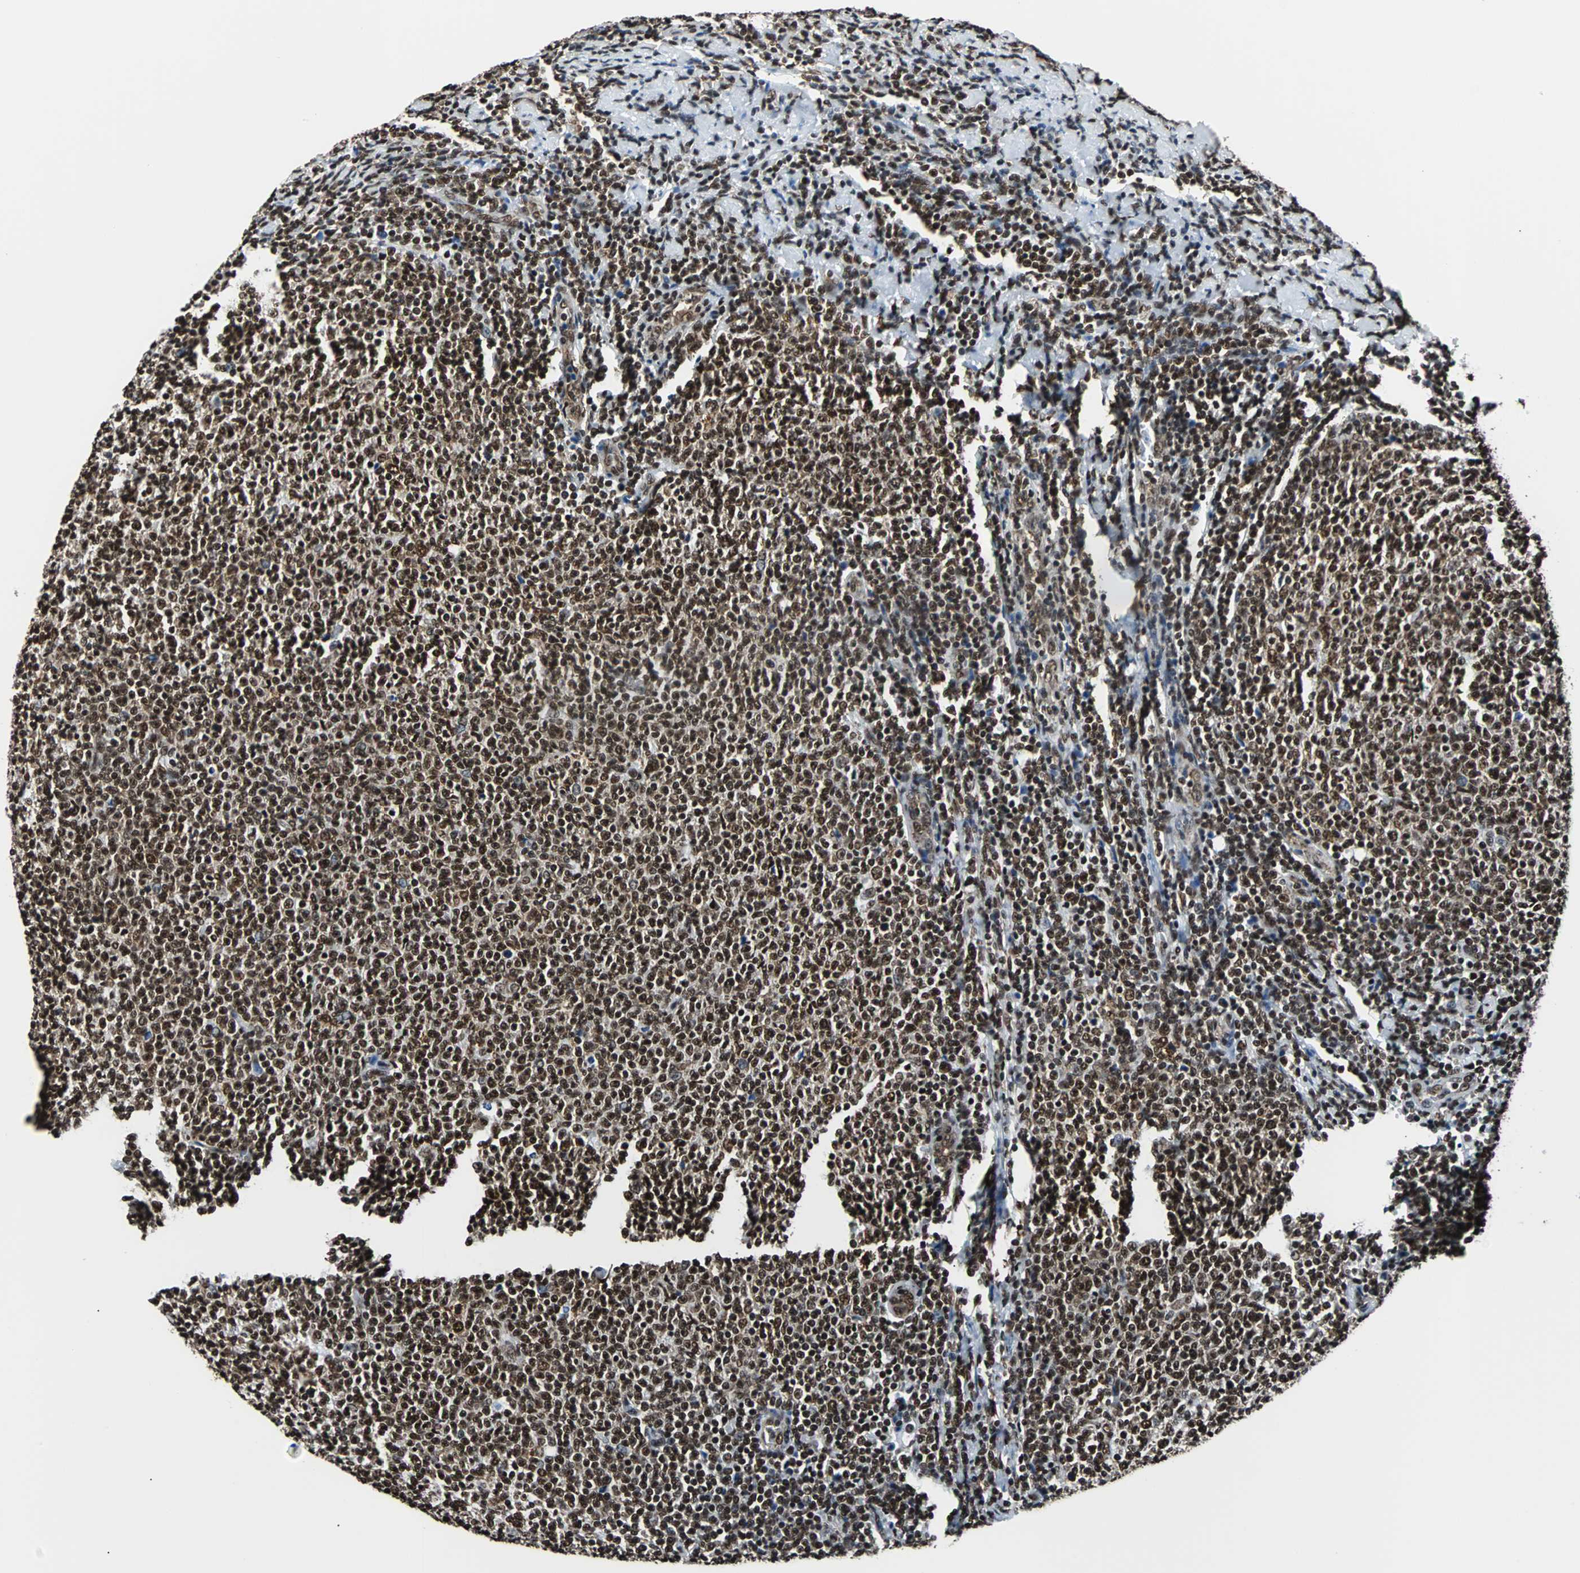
{"staining": {"intensity": "strong", "quantity": ">75%", "location": "cytoplasmic/membranous,nuclear"}, "tissue": "lymphoma", "cell_type": "Tumor cells", "image_type": "cancer", "snomed": [{"axis": "morphology", "description": "Malignant lymphoma, non-Hodgkin's type, Low grade"}, {"axis": "topography", "description": "Lymph node"}], "caption": "Tumor cells display high levels of strong cytoplasmic/membranous and nuclear positivity in approximately >75% of cells in human lymphoma.", "gene": "FUBP1", "patient": {"sex": "male", "age": 66}}